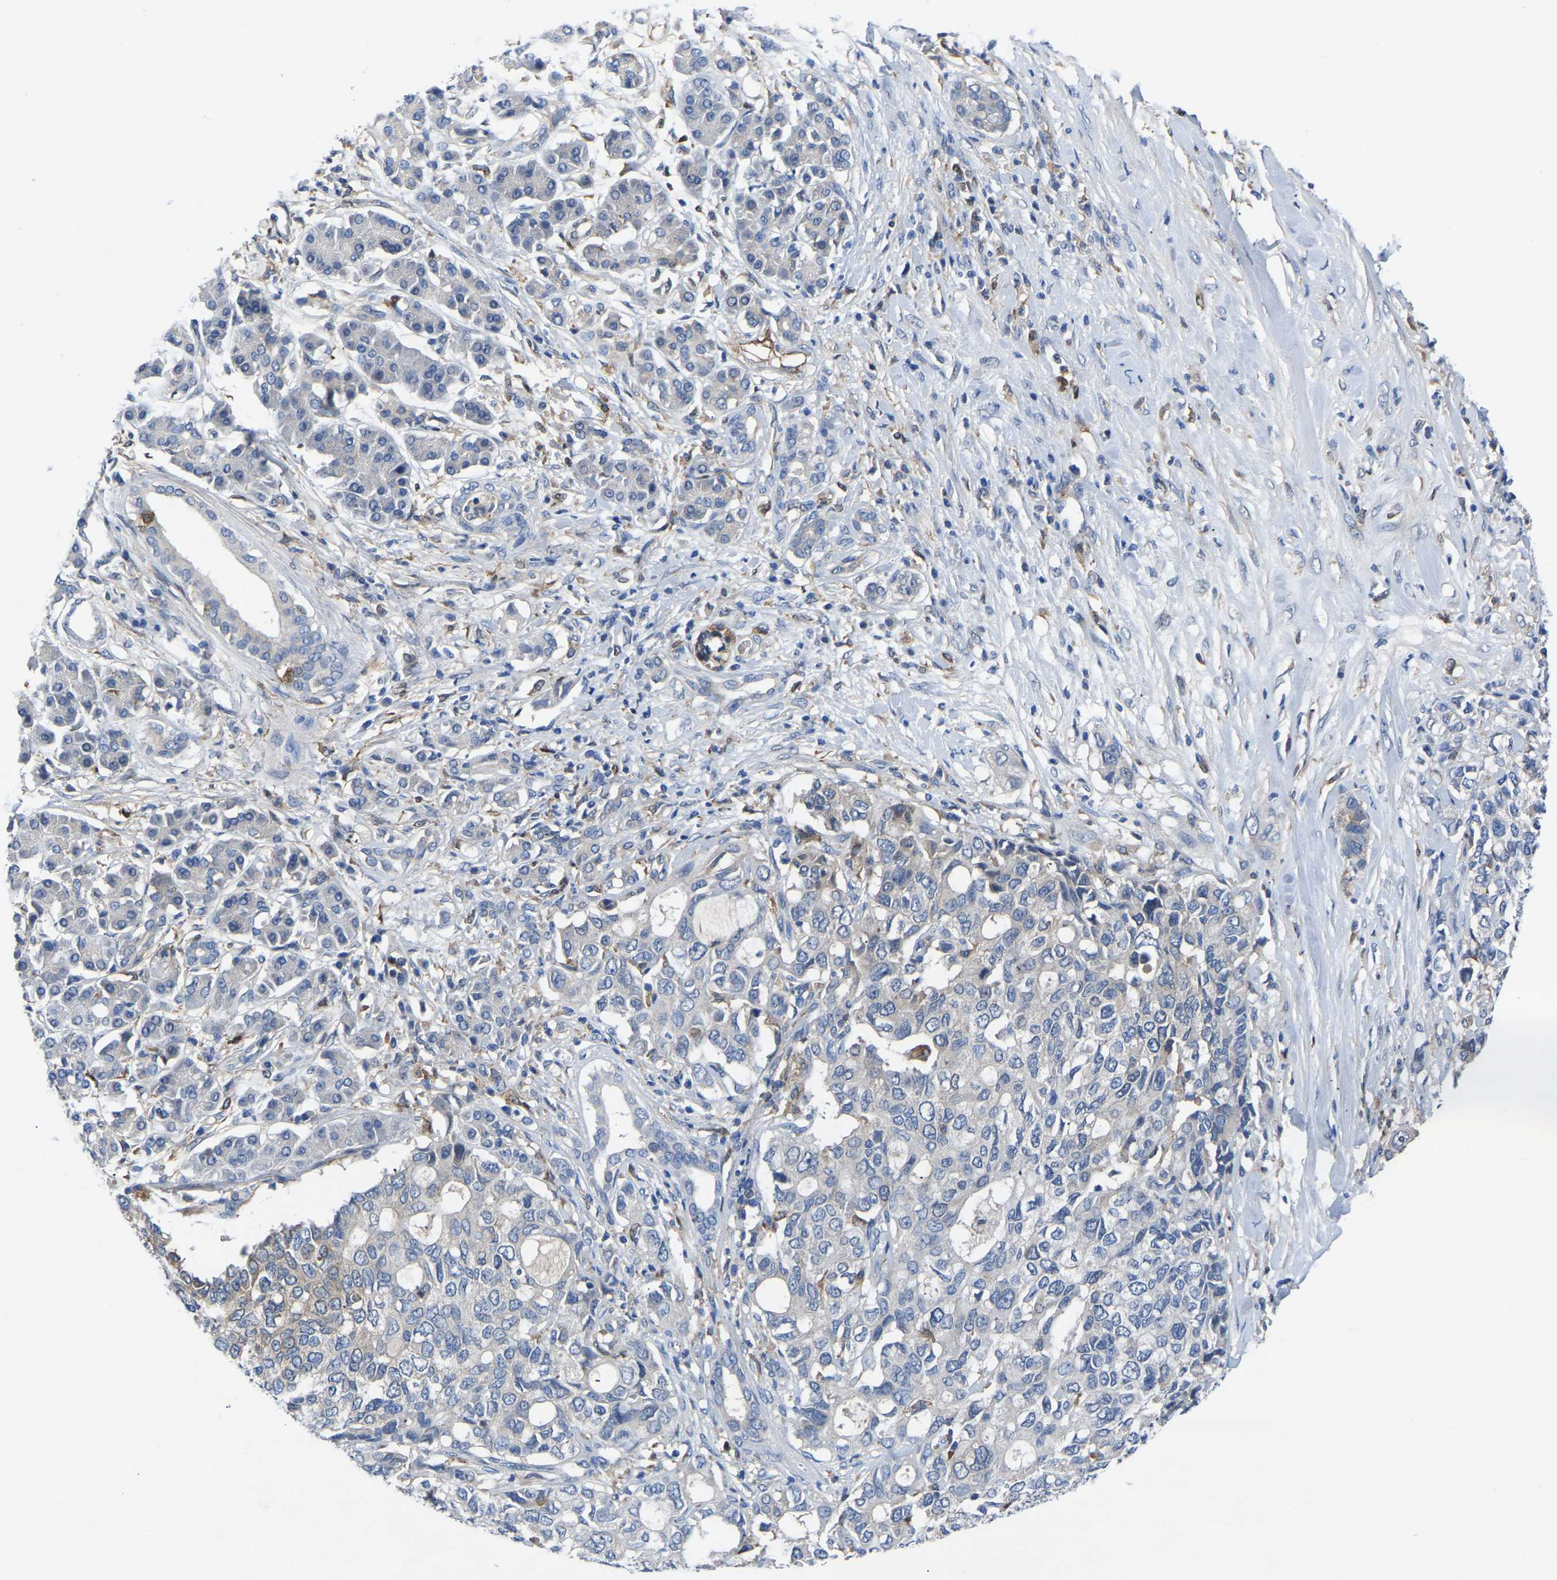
{"staining": {"intensity": "negative", "quantity": "none", "location": "none"}, "tissue": "pancreatic cancer", "cell_type": "Tumor cells", "image_type": "cancer", "snomed": [{"axis": "morphology", "description": "Adenocarcinoma, NOS"}, {"axis": "topography", "description": "Pancreas"}], "caption": "A histopathology image of human pancreatic cancer (adenocarcinoma) is negative for staining in tumor cells.", "gene": "ATG2B", "patient": {"sex": "female", "age": 56}}